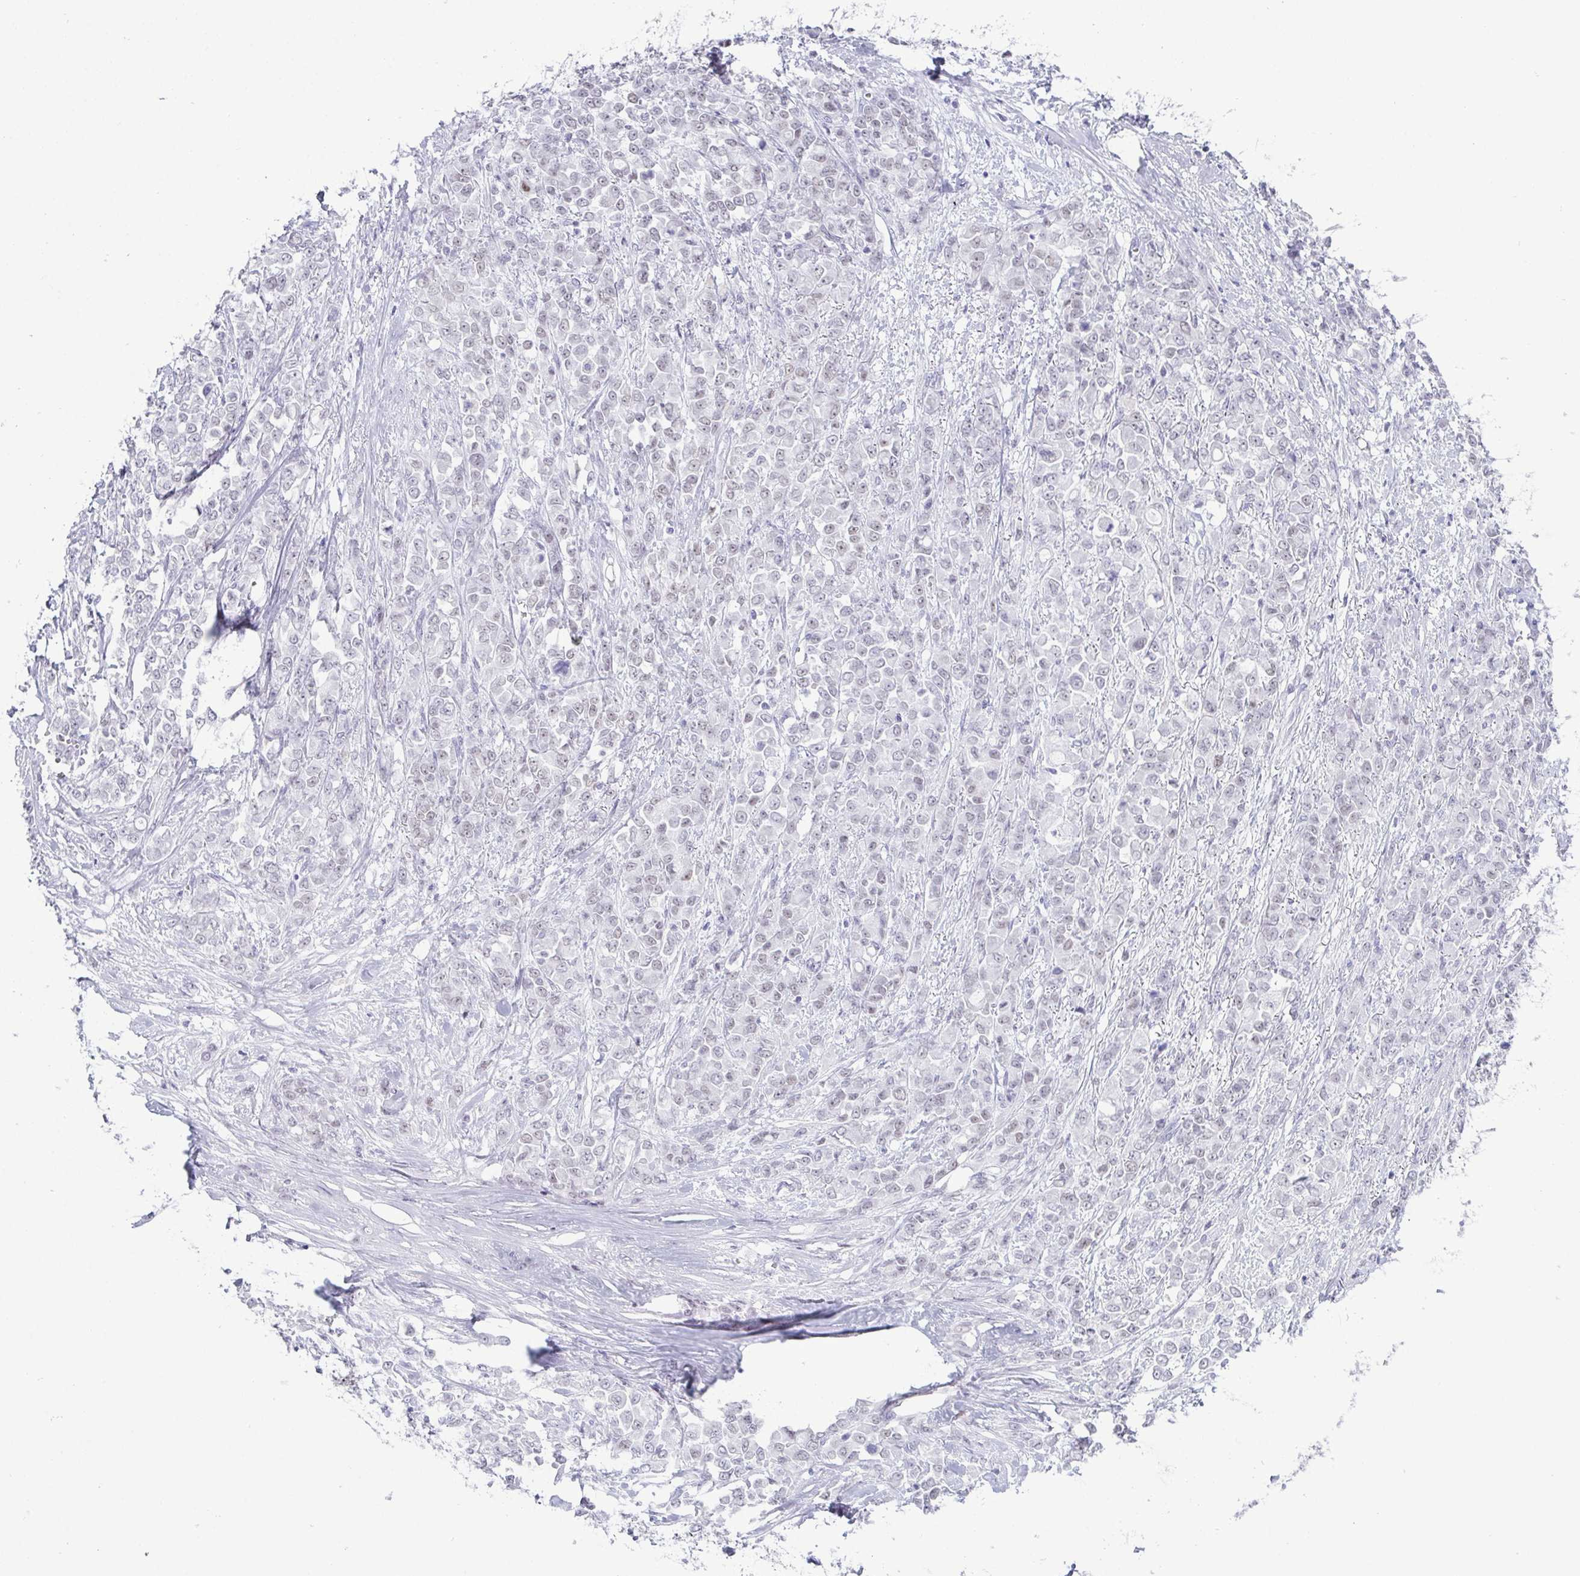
{"staining": {"intensity": "weak", "quantity": "25%-75%", "location": "nuclear"}, "tissue": "stomach cancer", "cell_type": "Tumor cells", "image_type": "cancer", "snomed": [{"axis": "morphology", "description": "Adenocarcinoma, NOS"}, {"axis": "topography", "description": "Stomach"}], "caption": "Immunohistochemistry (IHC) photomicrograph of stomach adenocarcinoma stained for a protein (brown), which shows low levels of weak nuclear staining in approximately 25%-75% of tumor cells.", "gene": "SUGP2", "patient": {"sex": "female", "age": 76}}